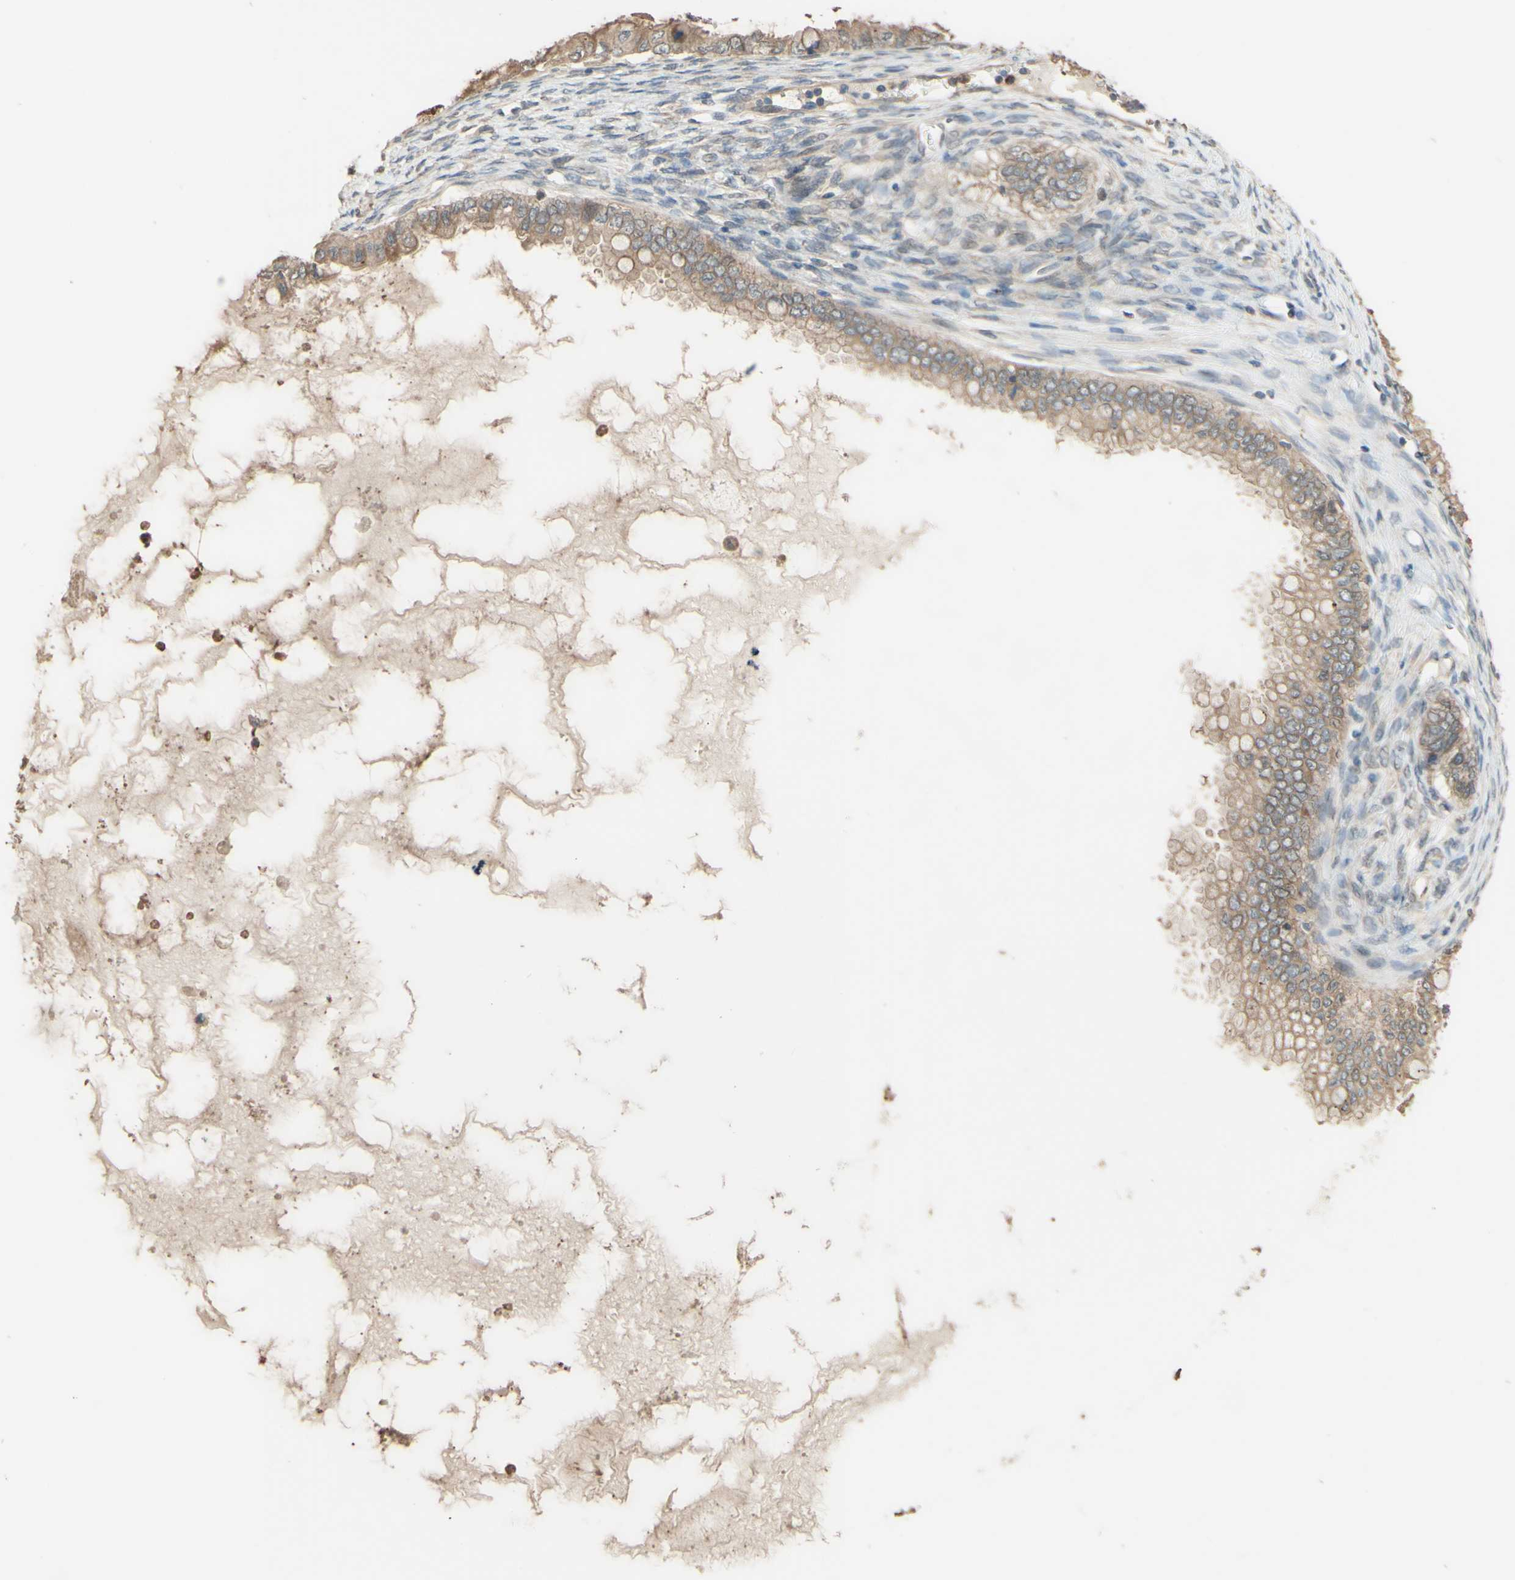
{"staining": {"intensity": "weak", "quantity": ">75%", "location": "cytoplasmic/membranous"}, "tissue": "ovarian cancer", "cell_type": "Tumor cells", "image_type": "cancer", "snomed": [{"axis": "morphology", "description": "Cystadenocarcinoma, mucinous, NOS"}, {"axis": "topography", "description": "Ovary"}], "caption": "An image of human mucinous cystadenocarcinoma (ovarian) stained for a protein exhibits weak cytoplasmic/membranous brown staining in tumor cells. The staining is performed using DAB brown chromogen to label protein expression. The nuclei are counter-stained blue using hematoxylin.", "gene": "SMIM19", "patient": {"sex": "female", "age": 80}}